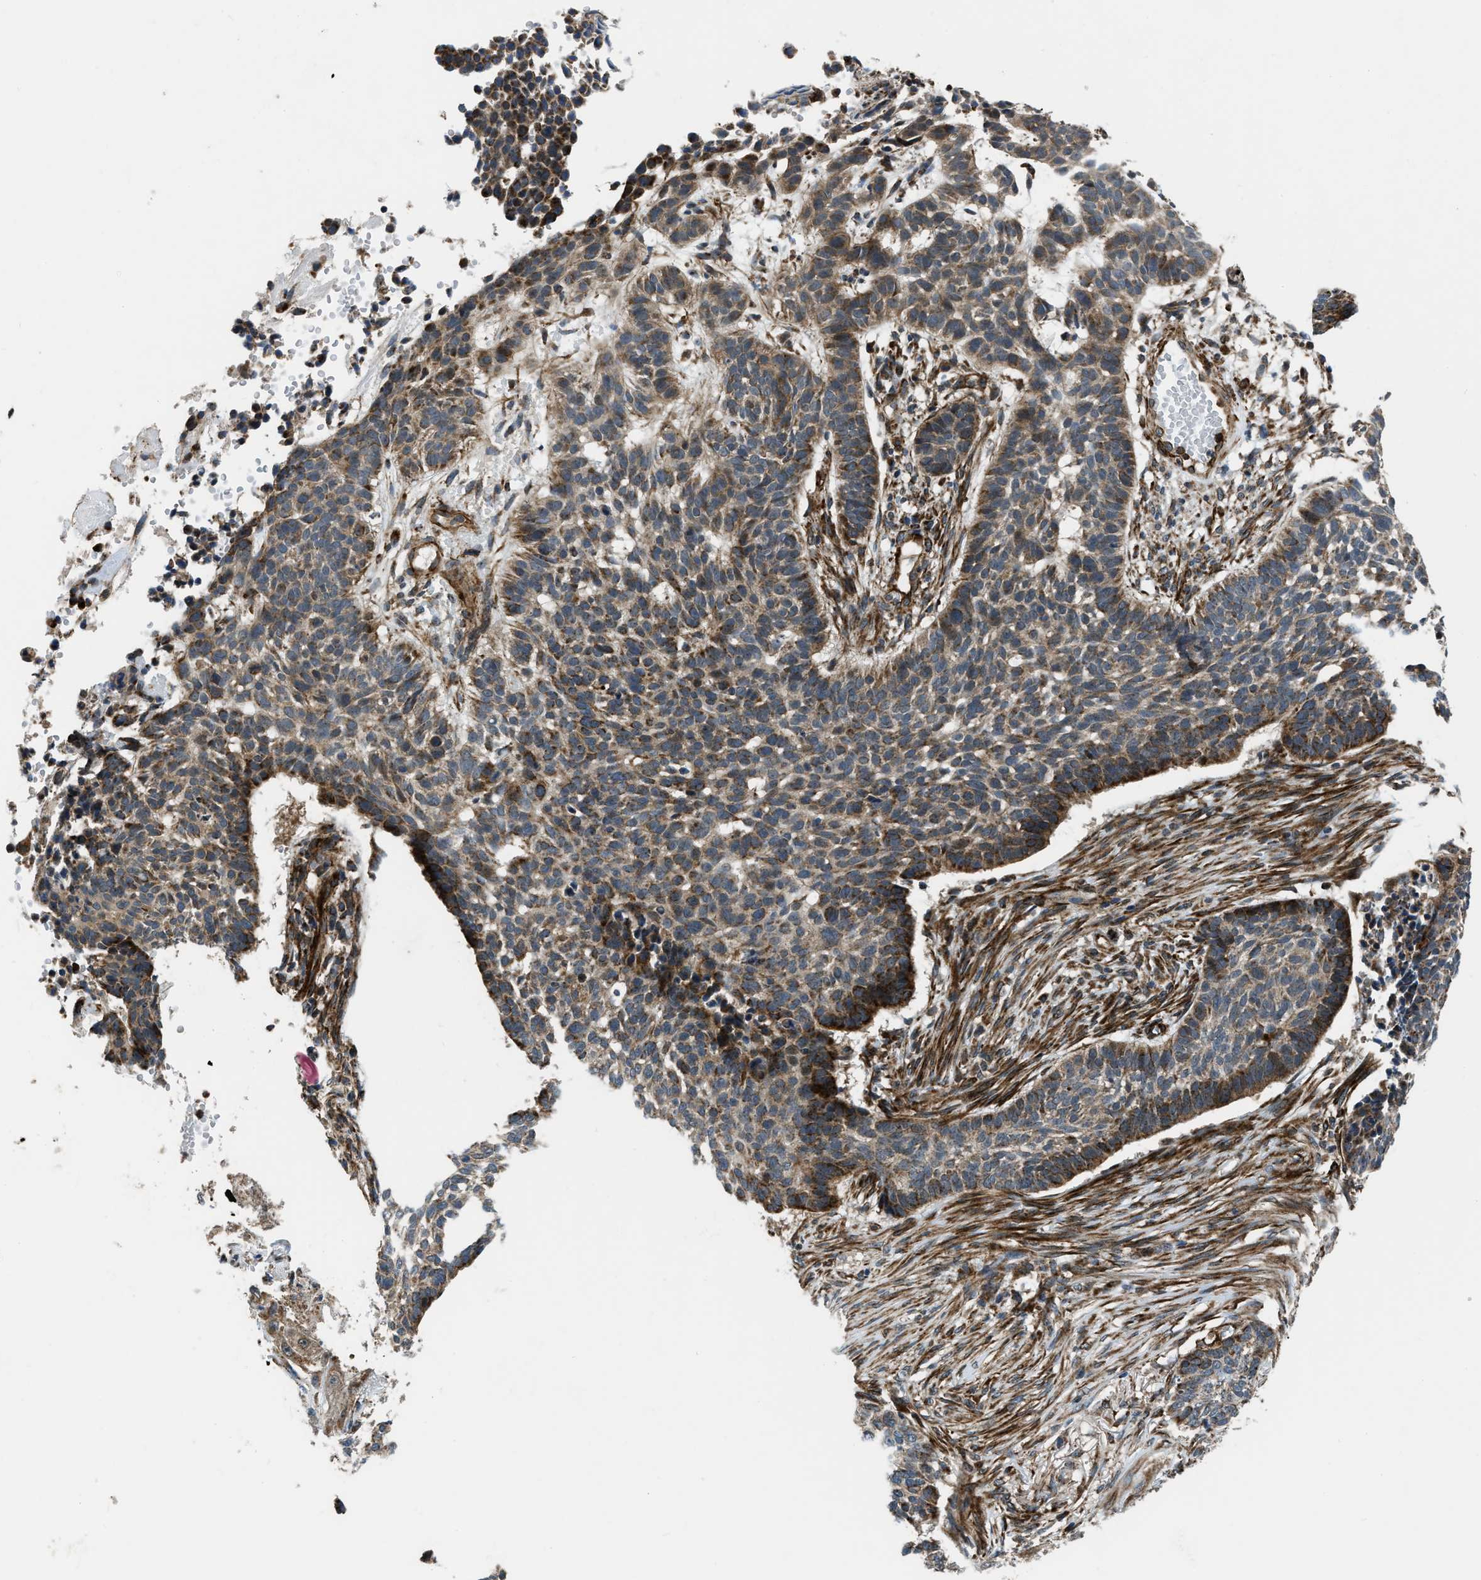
{"staining": {"intensity": "moderate", "quantity": ">75%", "location": "cytoplasmic/membranous"}, "tissue": "skin cancer", "cell_type": "Tumor cells", "image_type": "cancer", "snomed": [{"axis": "morphology", "description": "Basal cell carcinoma"}, {"axis": "topography", "description": "Skin"}], "caption": "High-power microscopy captured an immunohistochemistry (IHC) photomicrograph of skin basal cell carcinoma, revealing moderate cytoplasmic/membranous expression in approximately >75% of tumor cells.", "gene": "GSDME", "patient": {"sex": "male", "age": 85}}